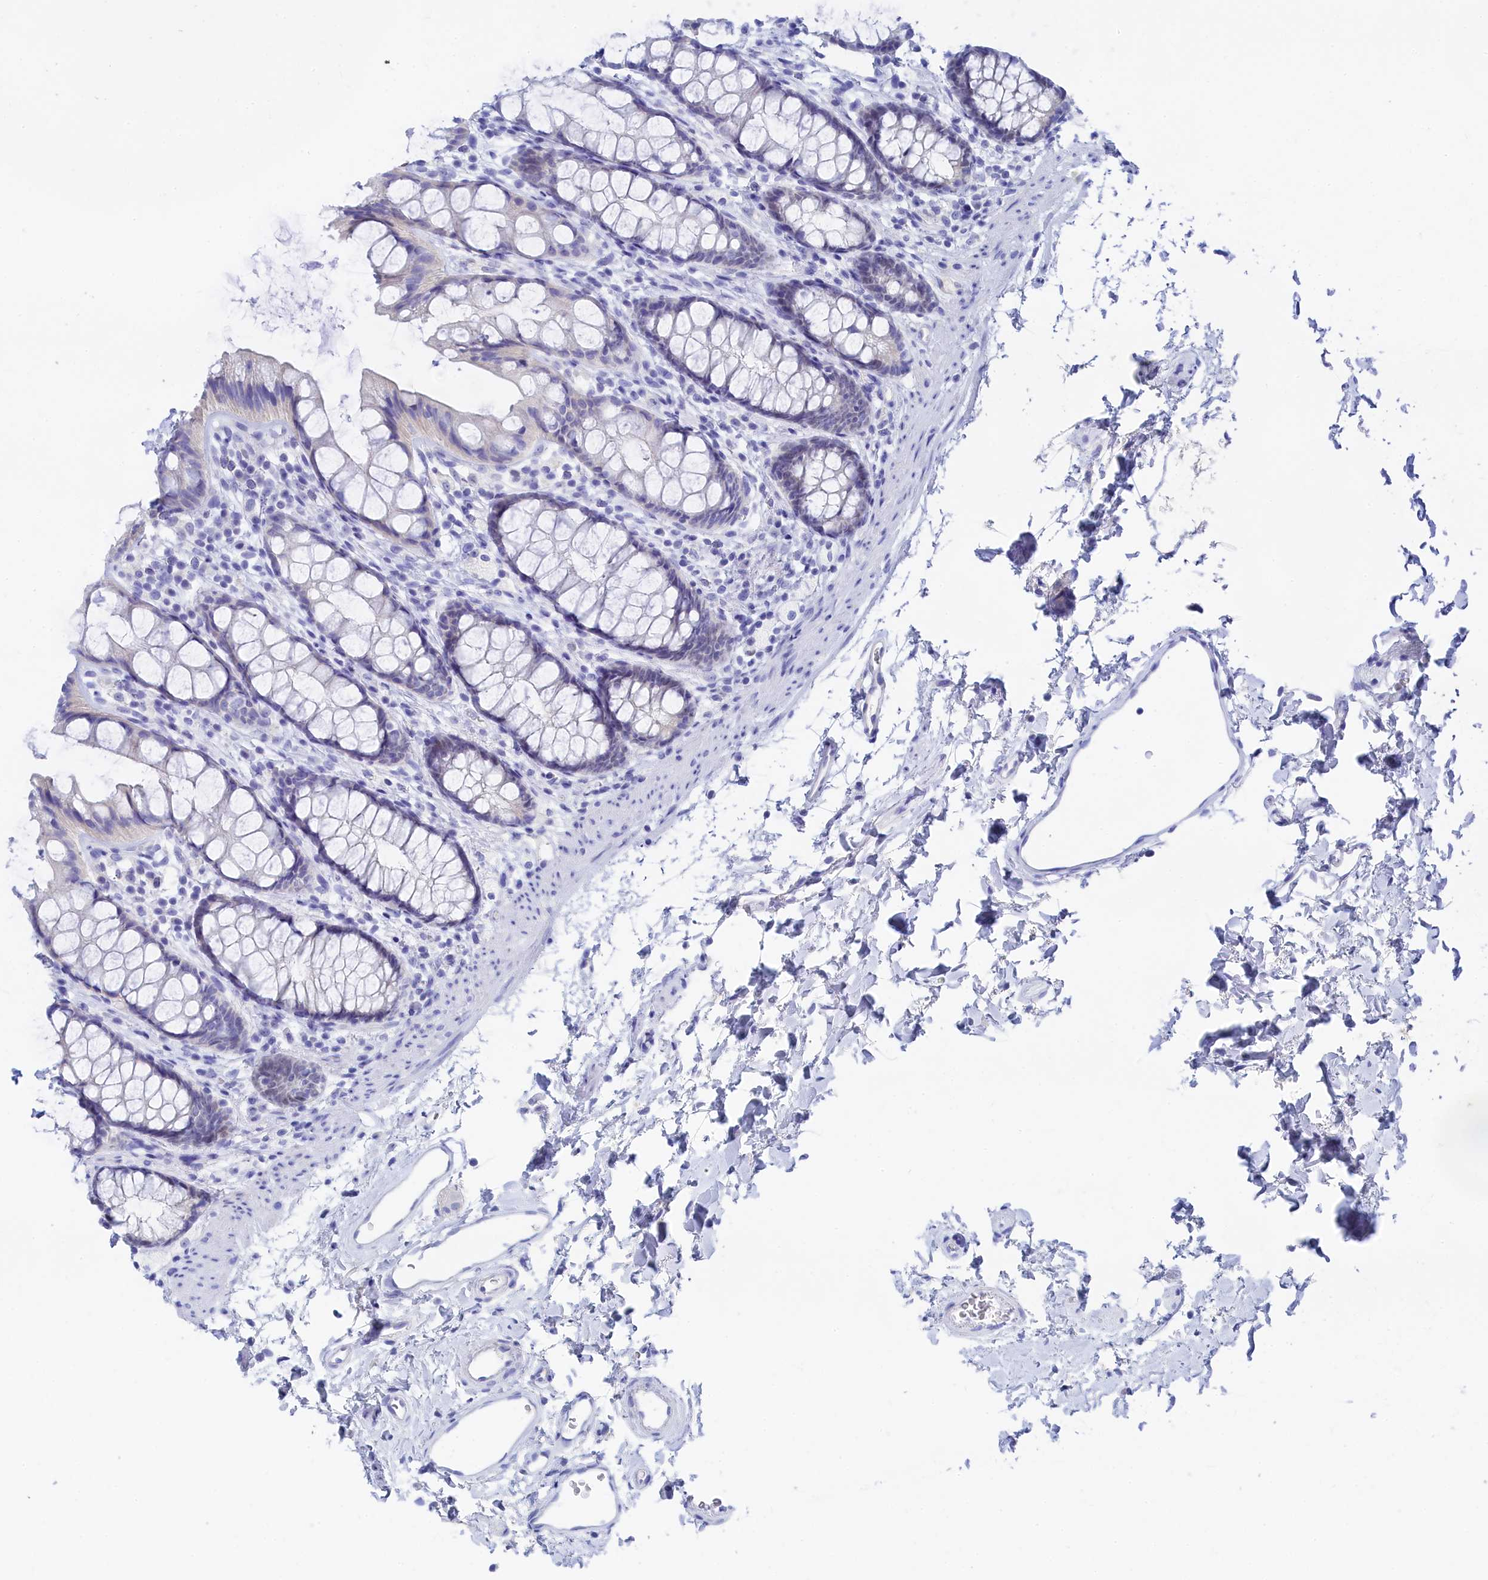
{"staining": {"intensity": "negative", "quantity": "none", "location": "none"}, "tissue": "rectum", "cell_type": "Glandular cells", "image_type": "normal", "snomed": [{"axis": "morphology", "description": "Normal tissue, NOS"}, {"axis": "topography", "description": "Rectum"}], "caption": "The histopathology image reveals no staining of glandular cells in unremarkable rectum.", "gene": "TRIM10", "patient": {"sex": "female", "age": 65}}